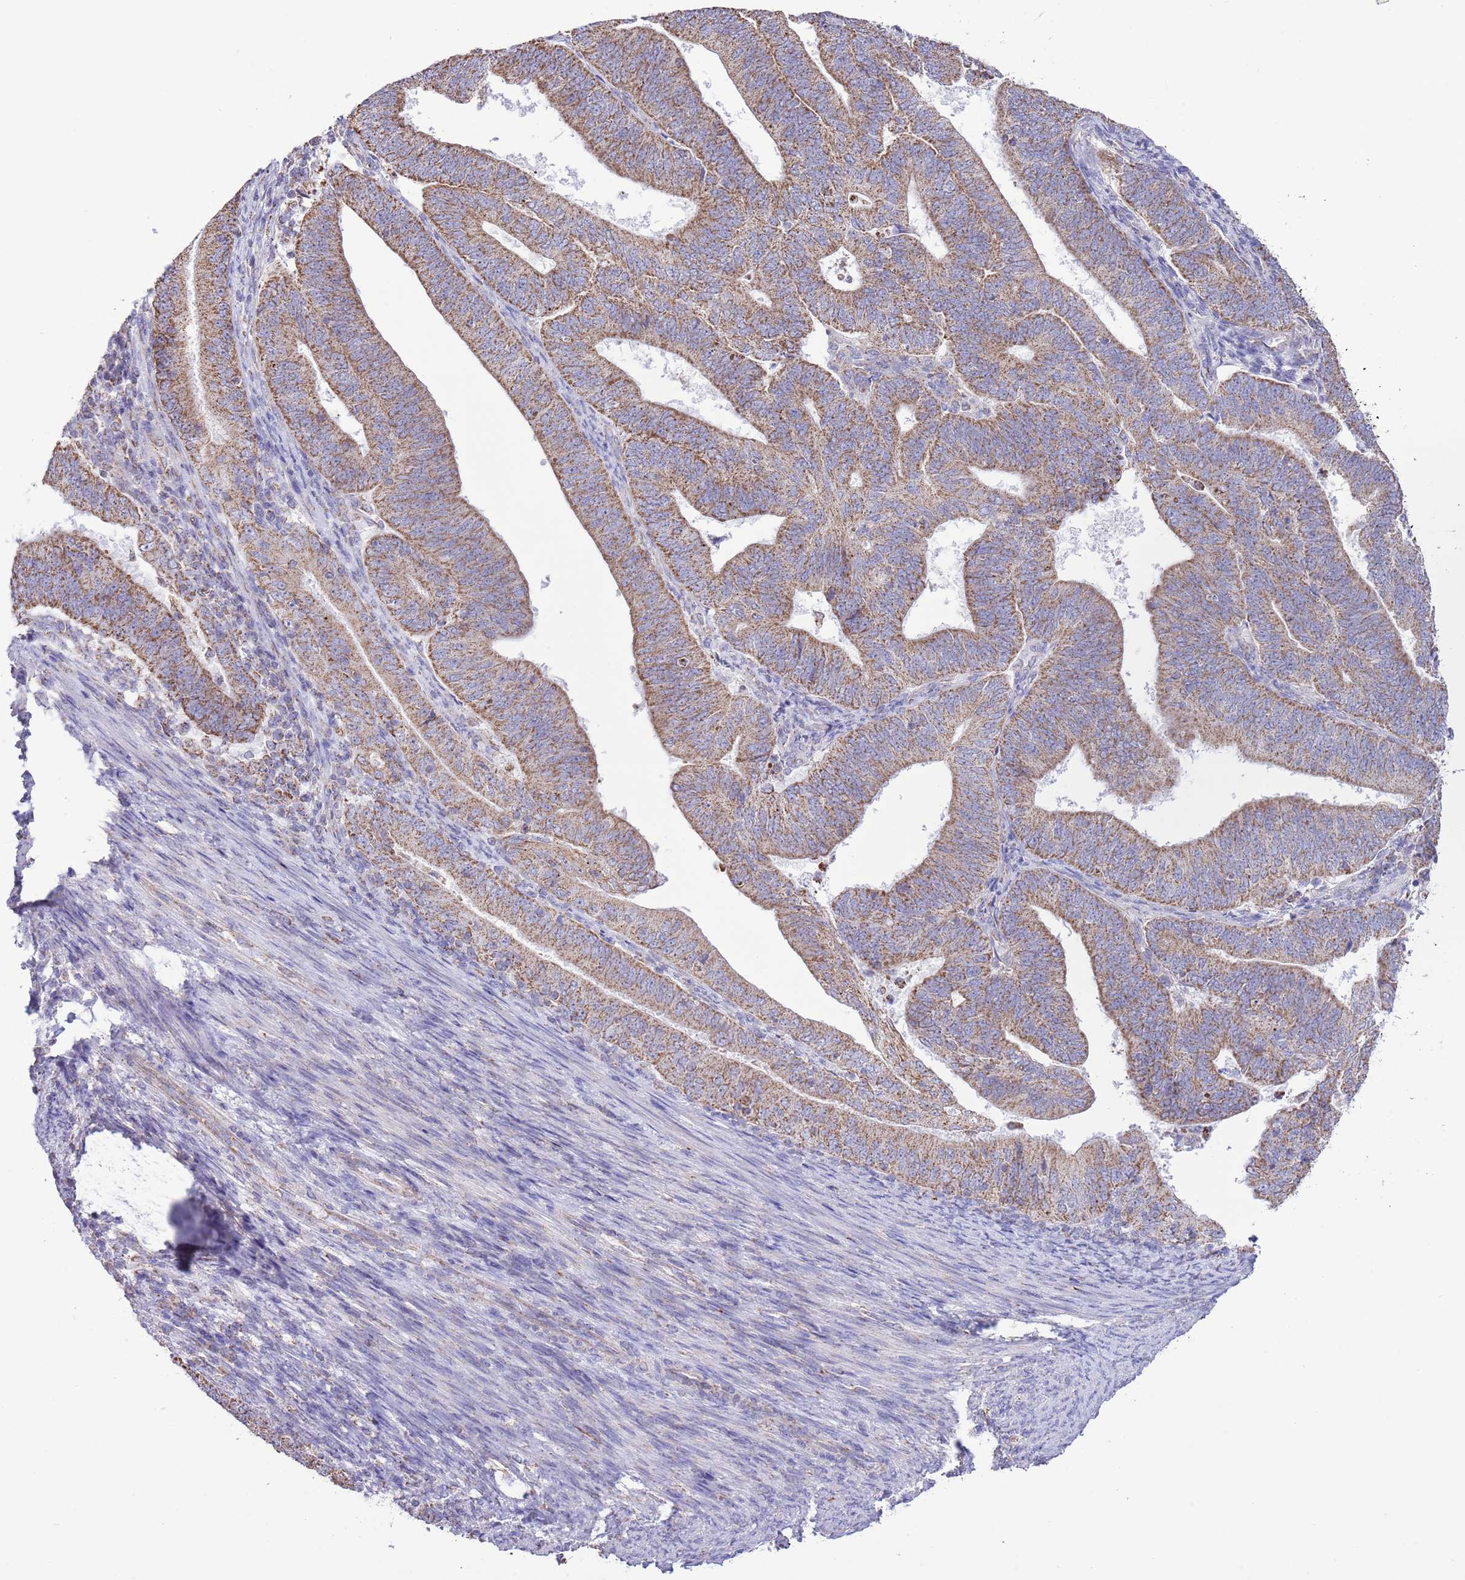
{"staining": {"intensity": "moderate", "quantity": ">75%", "location": "cytoplasmic/membranous"}, "tissue": "endometrial cancer", "cell_type": "Tumor cells", "image_type": "cancer", "snomed": [{"axis": "morphology", "description": "Adenocarcinoma, NOS"}, {"axis": "topography", "description": "Endometrium"}], "caption": "Tumor cells exhibit moderate cytoplasmic/membranous expression in about >75% of cells in endometrial cancer.", "gene": "TEKTIP1", "patient": {"sex": "female", "age": 70}}